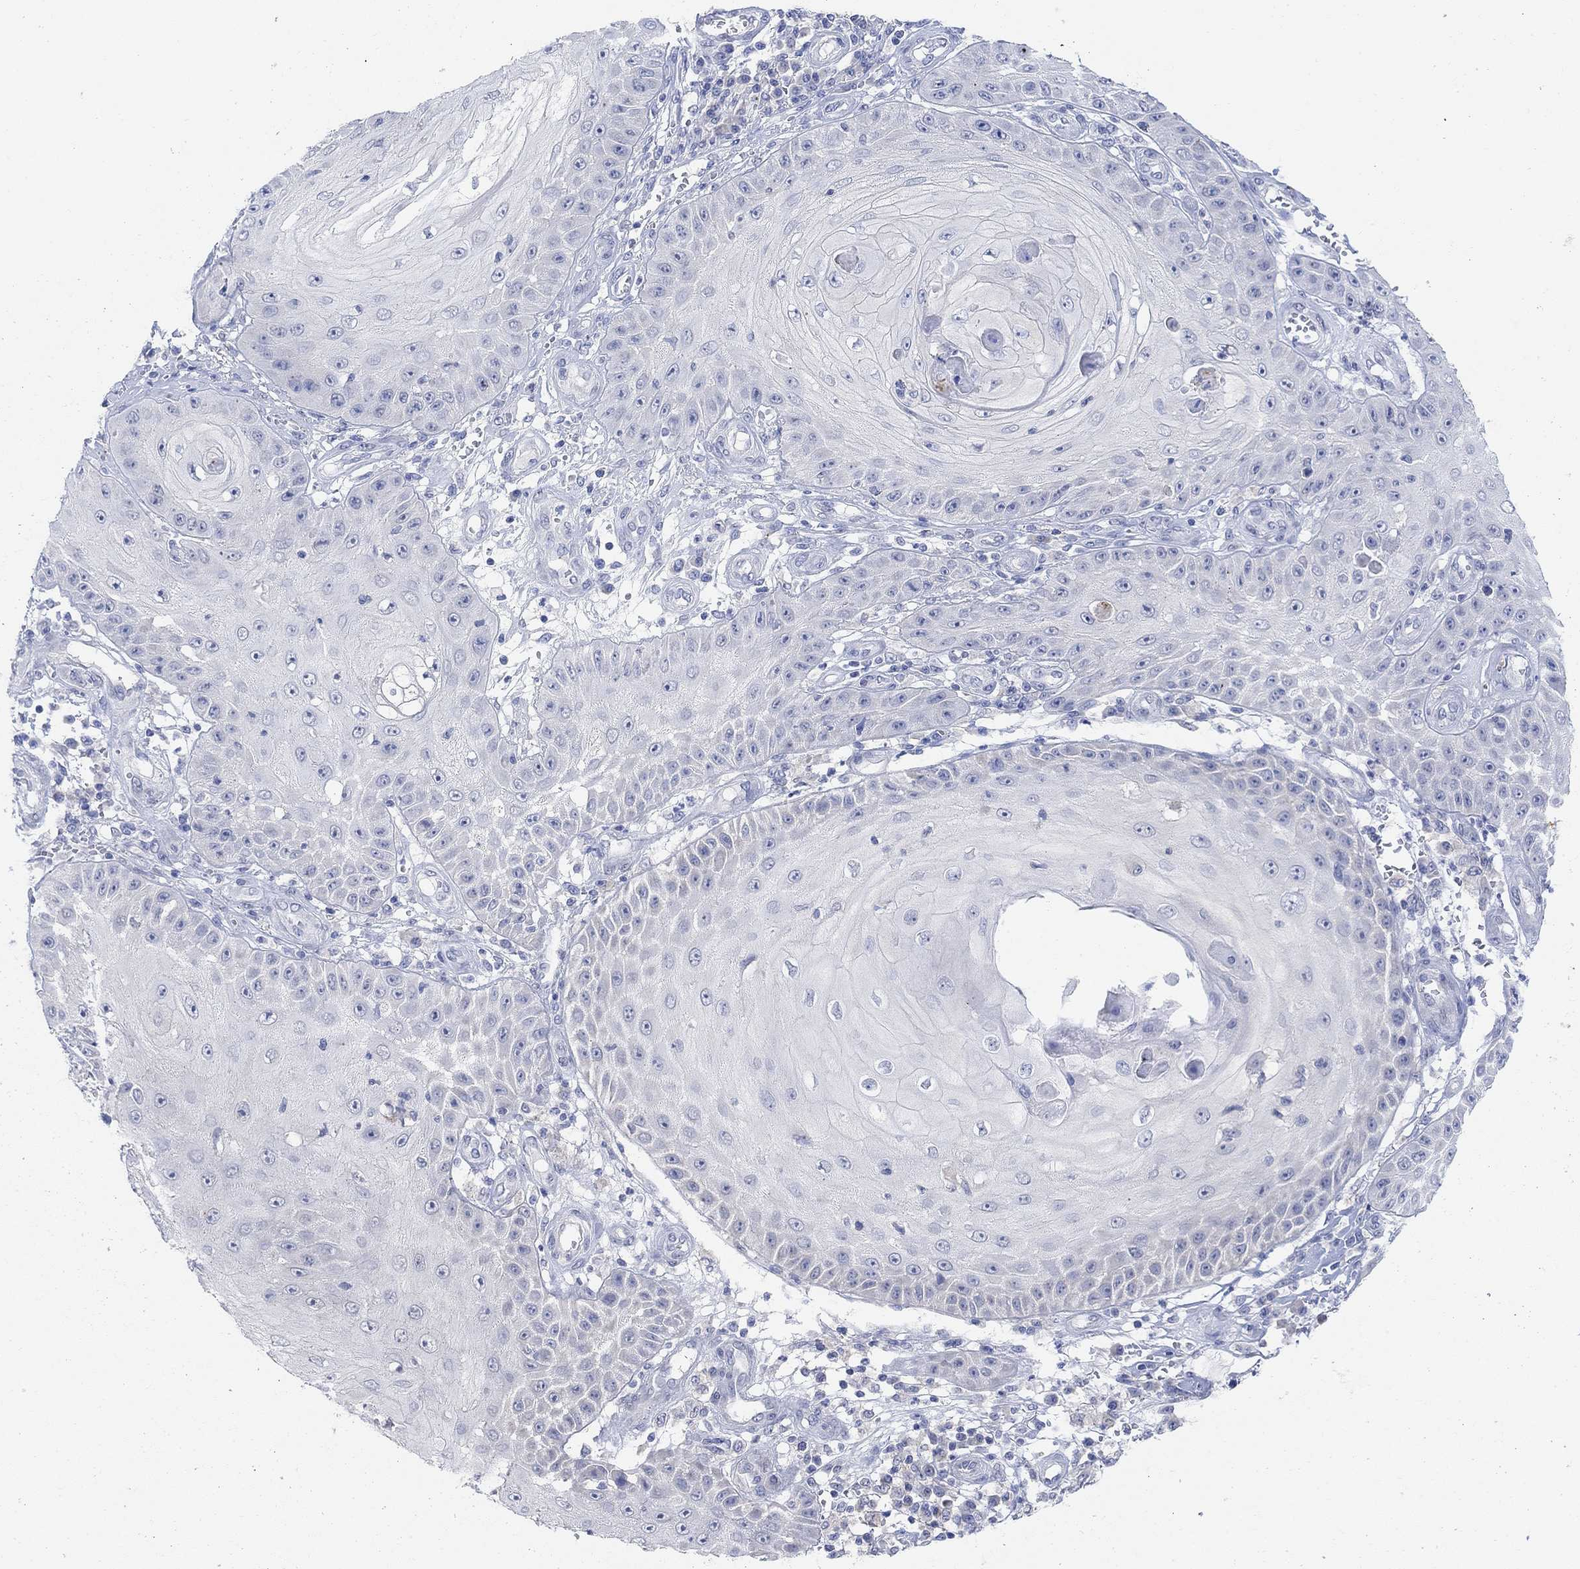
{"staining": {"intensity": "negative", "quantity": "none", "location": "none"}, "tissue": "skin cancer", "cell_type": "Tumor cells", "image_type": "cancer", "snomed": [{"axis": "morphology", "description": "Squamous cell carcinoma, NOS"}, {"axis": "topography", "description": "Skin"}], "caption": "Human skin cancer stained for a protein using IHC exhibits no expression in tumor cells.", "gene": "RIMS1", "patient": {"sex": "male", "age": 70}}